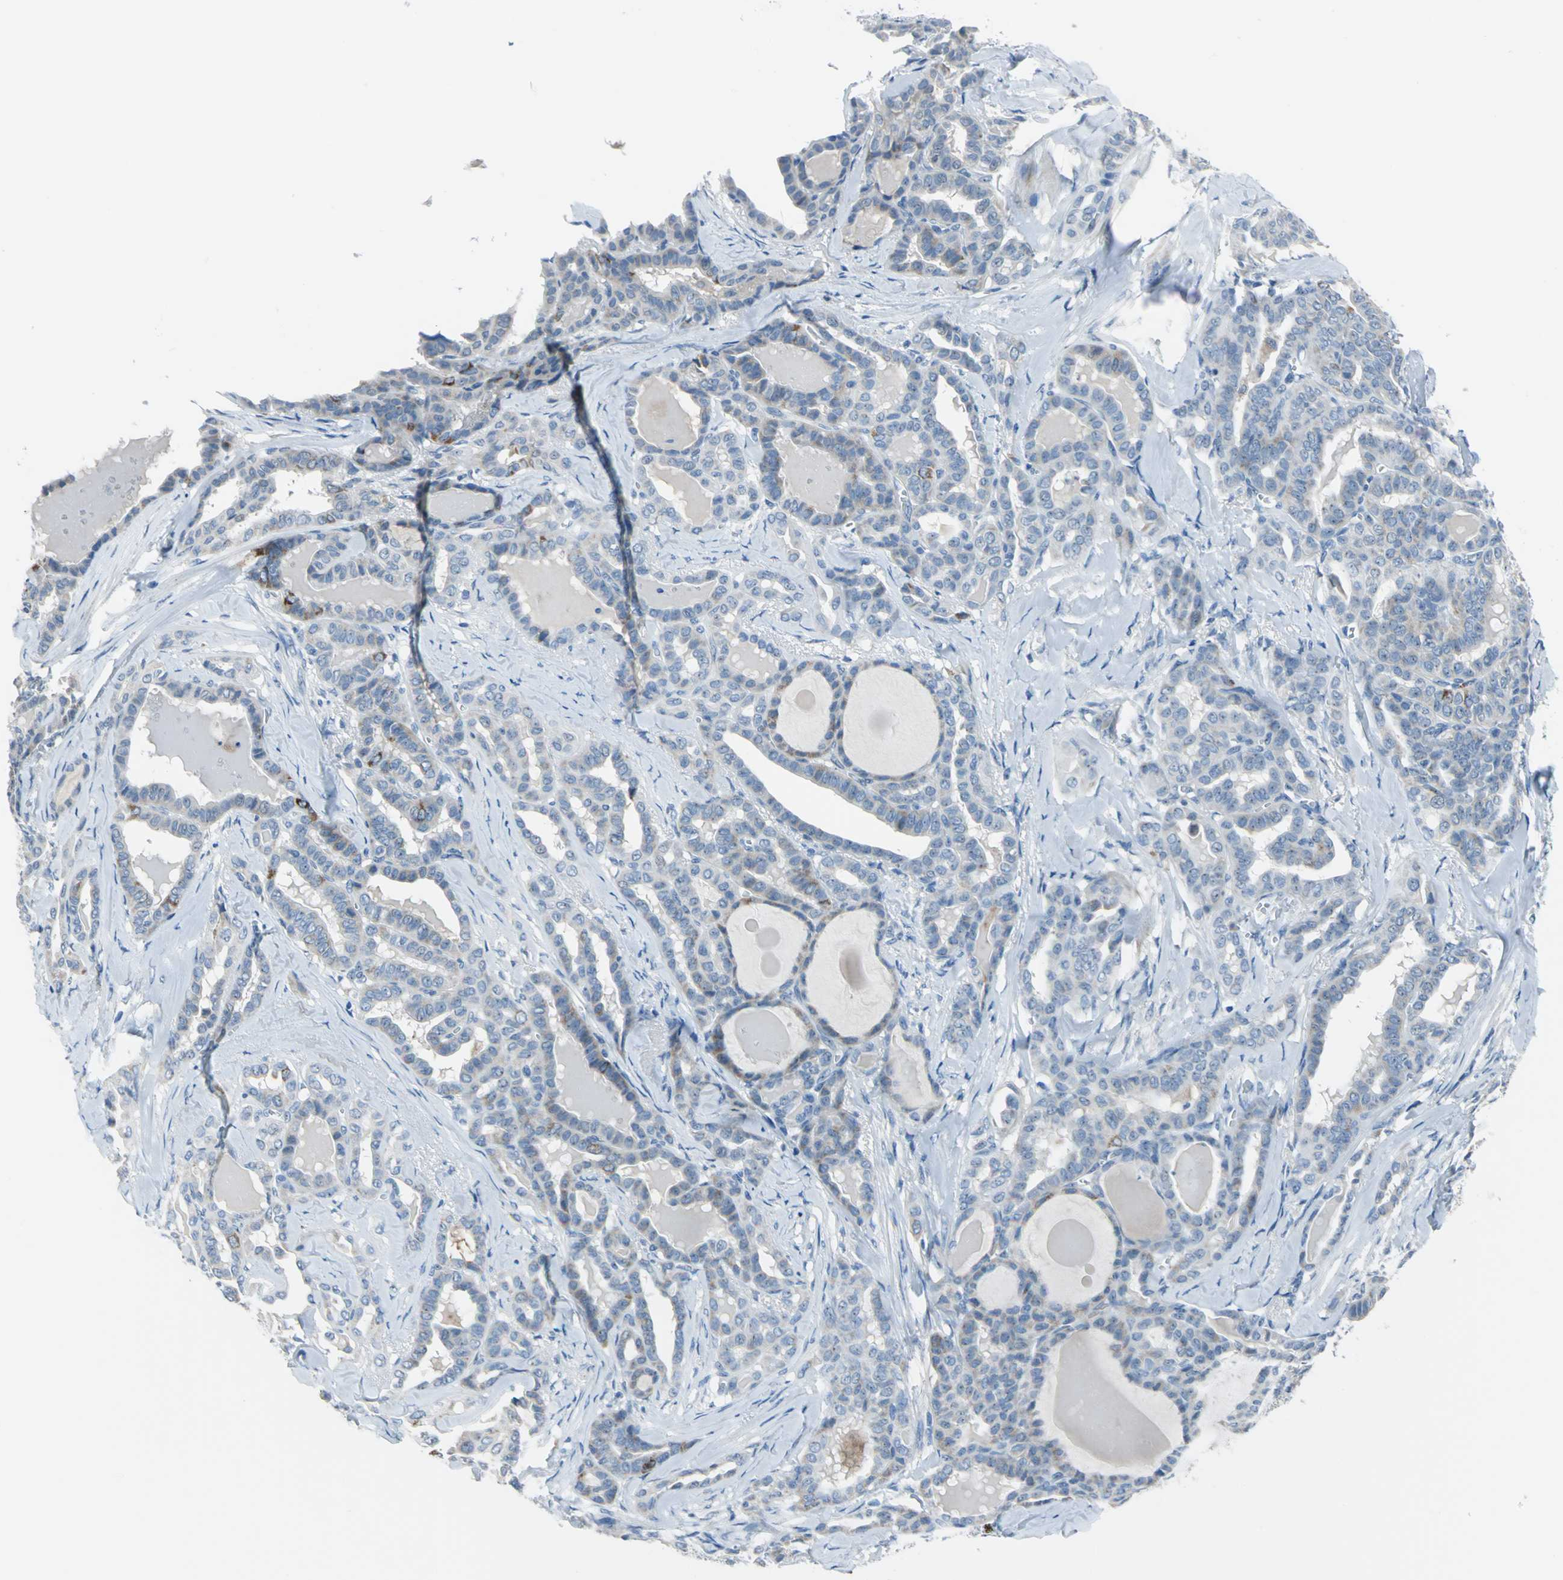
{"staining": {"intensity": "moderate", "quantity": "<25%", "location": "cytoplasmic/membranous"}, "tissue": "thyroid cancer", "cell_type": "Tumor cells", "image_type": "cancer", "snomed": [{"axis": "morphology", "description": "Carcinoma, NOS"}, {"axis": "topography", "description": "Thyroid gland"}], "caption": "Moderate cytoplasmic/membranous protein staining is appreciated in about <25% of tumor cells in thyroid cancer. (brown staining indicates protein expression, while blue staining denotes nuclei).", "gene": "MUC4", "patient": {"sex": "female", "age": 91}}